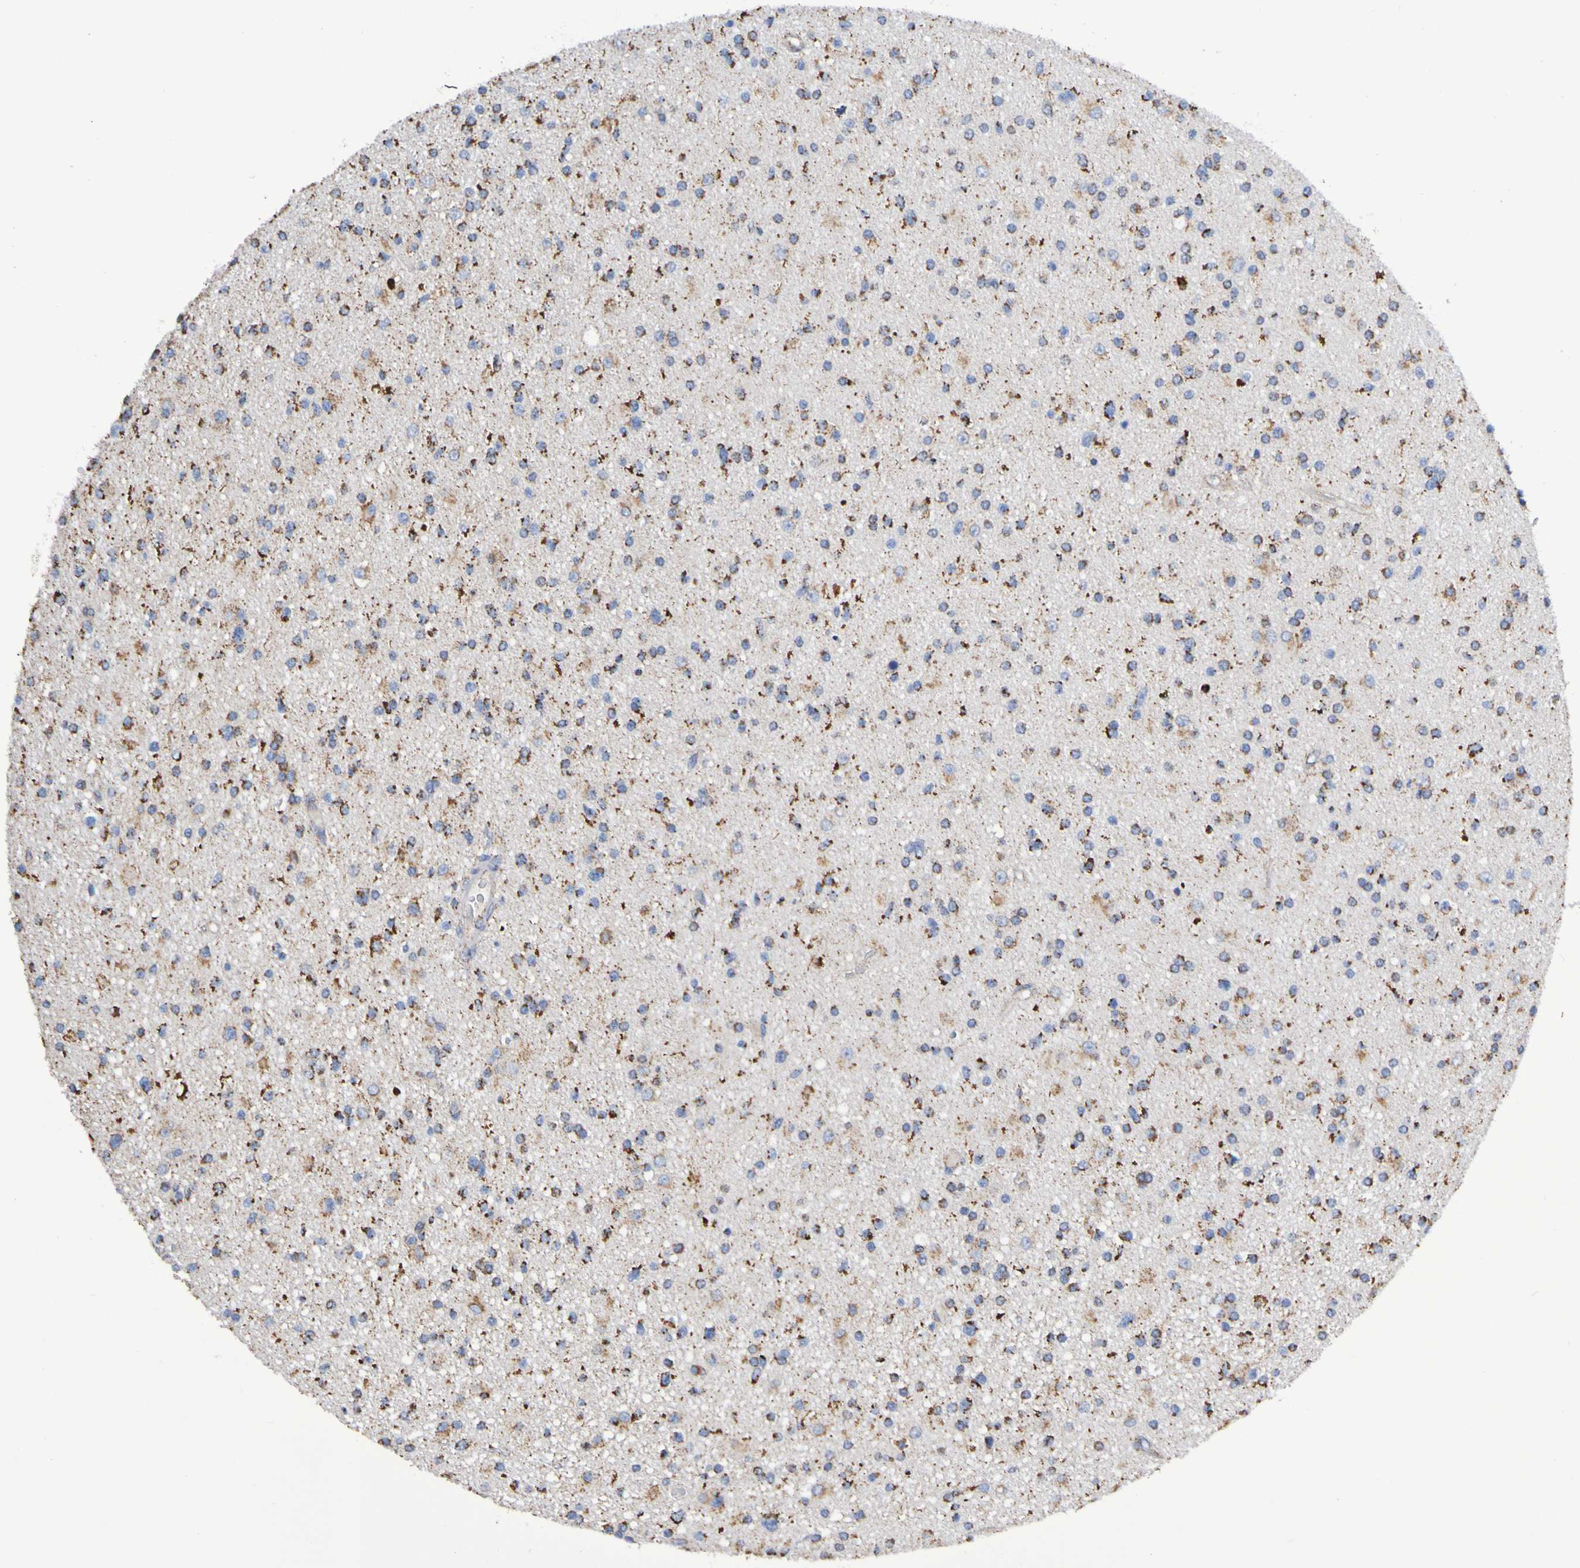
{"staining": {"intensity": "weak", "quantity": ">75%", "location": "cytoplasmic/membranous"}, "tissue": "glioma", "cell_type": "Tumor cells", "image_type": "cancer", "snomed": [{"axis": "morphology", "description": "Glioma, malignant, High grade"}, {"axis": "topography", "description": "Brain"}], "caption": "Malignant glioma (high-grade) tissue displays weak cytoplasmic/membranous positivity in approximately >75% of tumor cells", "gene": "IL18R1", "patient": {"sex": "male", "age": 33}}